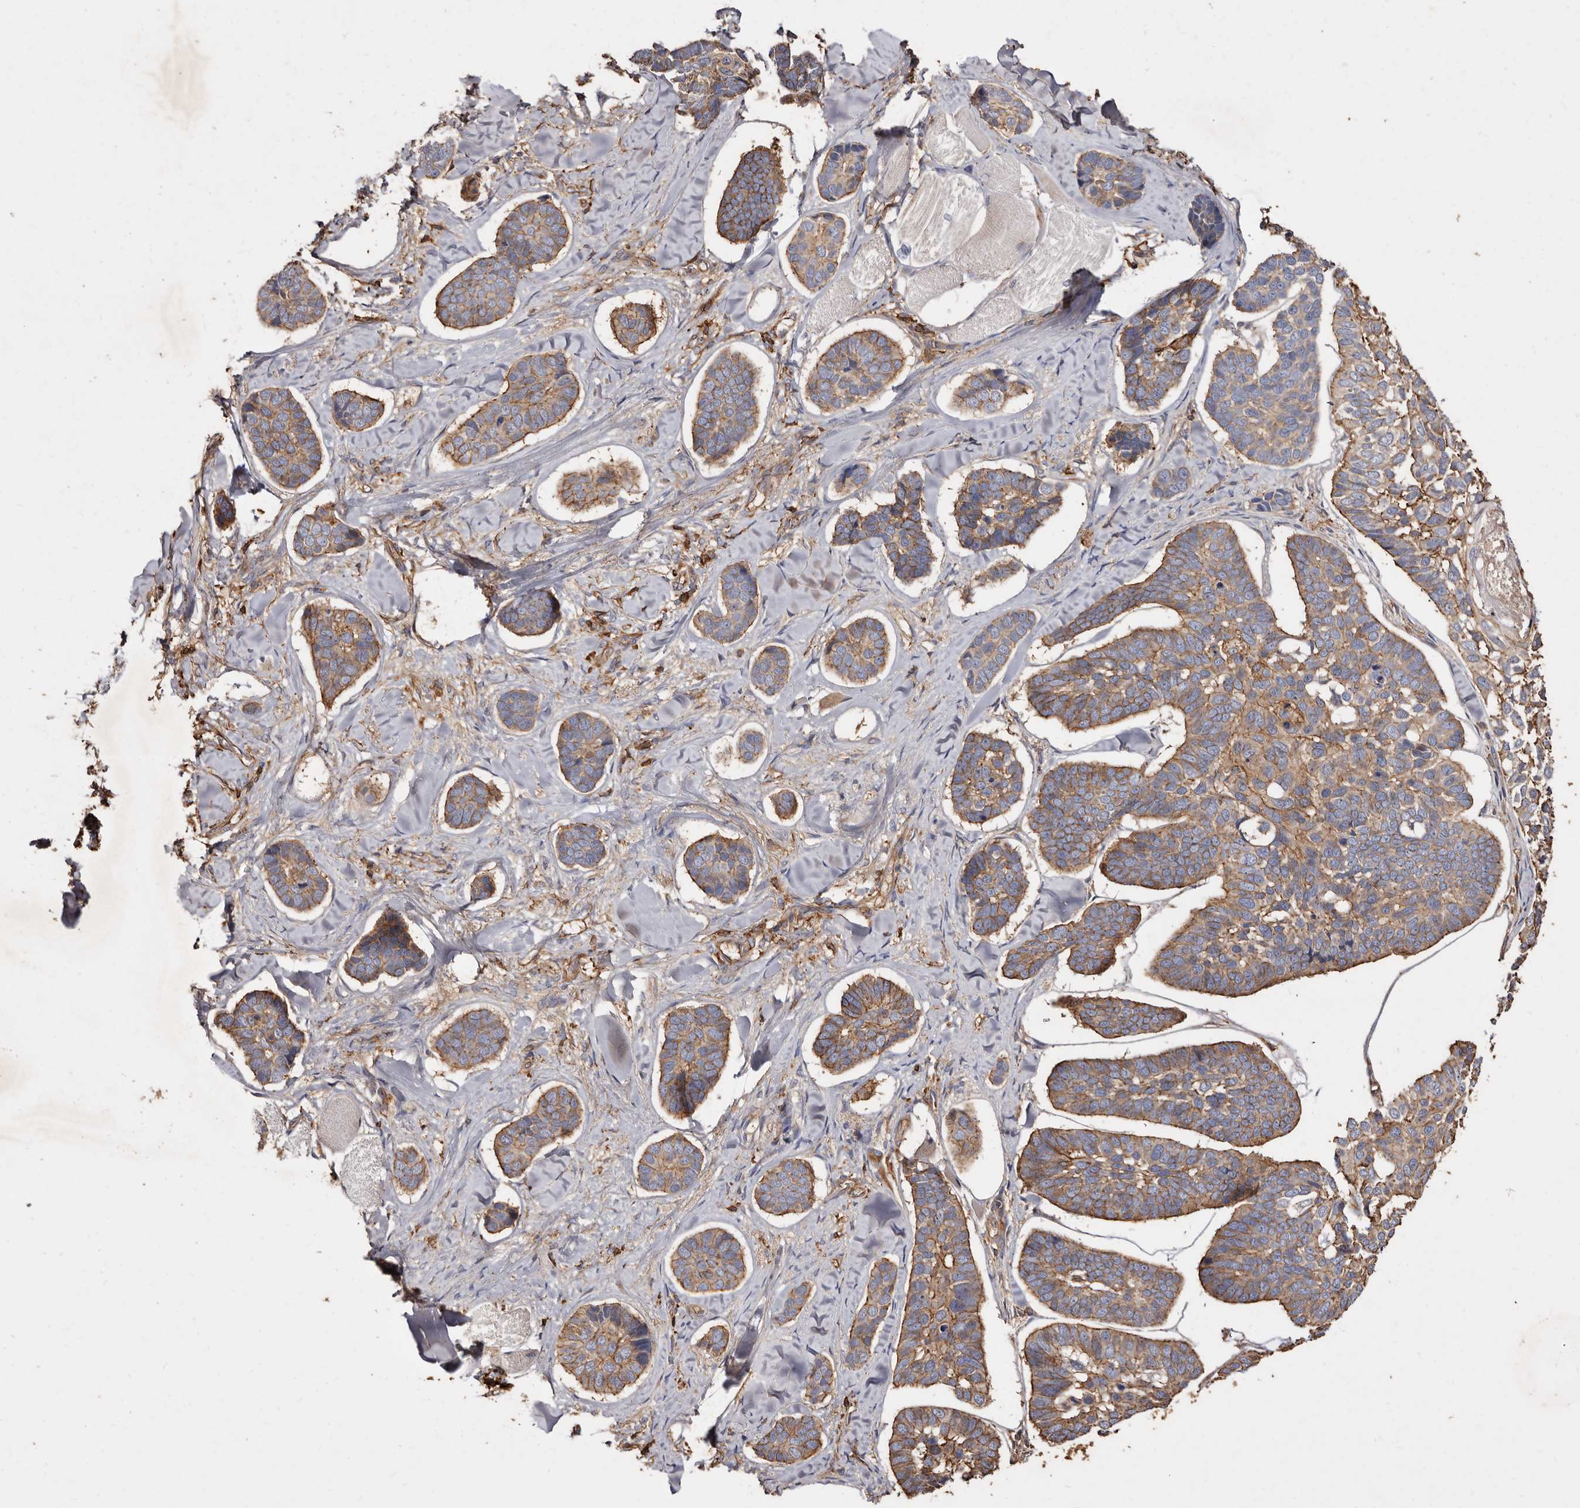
{"staining": {"intensity": "moderate", "quantity": ">75%", "location": "cytoplasmic/membranous"}, "tissue": "skin cancer", "cell_type": "Tumor cells", "image_type": "cancer", "snomed": [{"axis": "morphology", "description": "Basal cell carcinoma"}, {"axis": "topography", "description": "Skin"}], "caption": "Tumor cells display medium levels of moderate cytoplasmic/membranous staining in about >75% of cells in human skin cancer.", "gene": "COQ8B", "patient": {"sex": "male", "age": 62}}